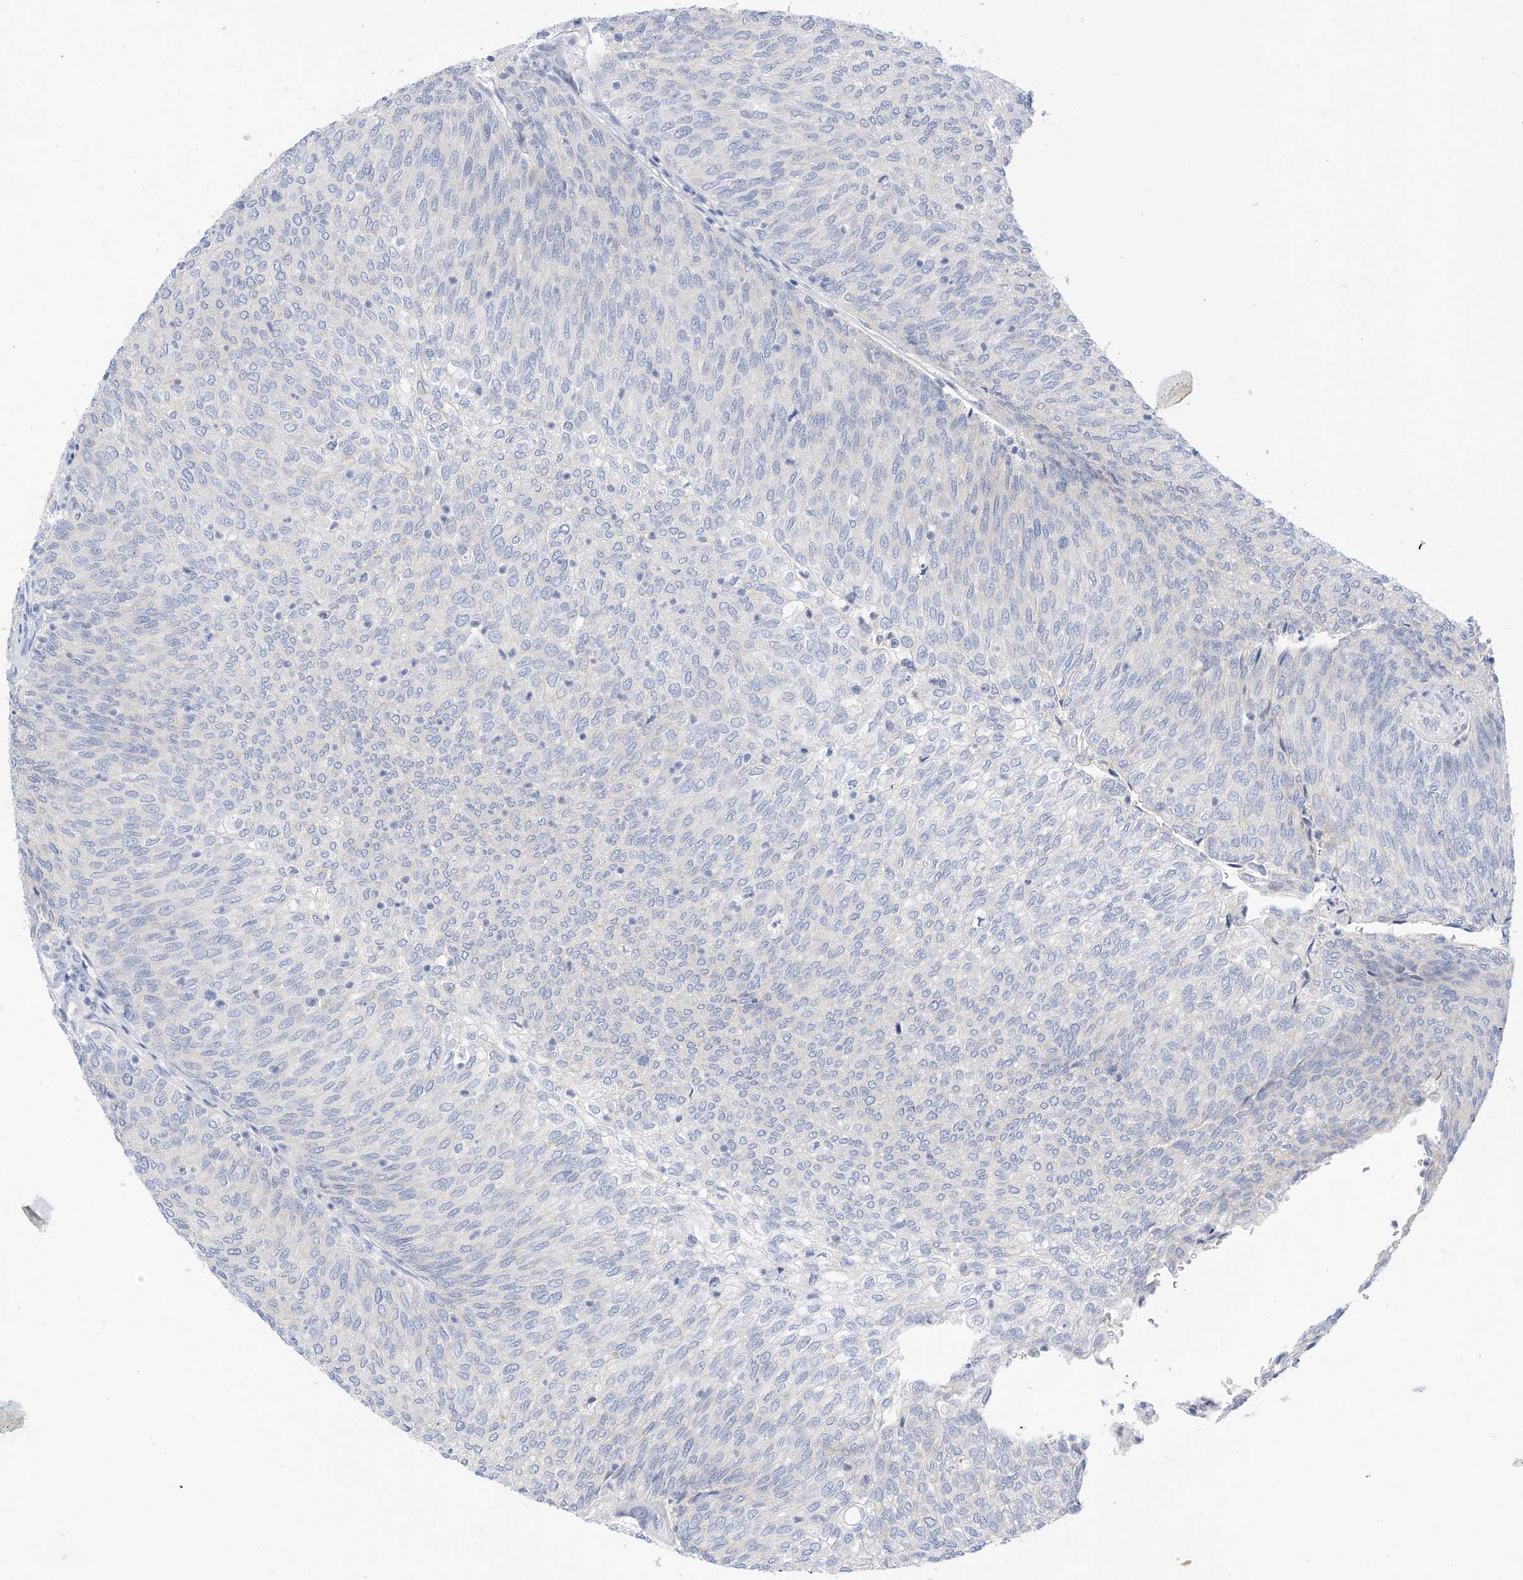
{"staining": {"intensity": "negative", "quantity": "none", "location": "none"}, "tissue": "urothelial cancer", "cell_type": "Tumor cells", "image_type": "cancer", "snomed": [{"axis": "morphology", "description": "Urothelial carcinoma, Low grade"}, {"axis": "topography", "description": "Urinary bladder"}], "caption": "IHC micrograph of neoplastic tissue: human low-grade urothelial carcinoma stained with DAB shows no significant protein staining in tumor cells.", "gene": "SPOCD1", "patient": {"sex": "female", "age": 79}}